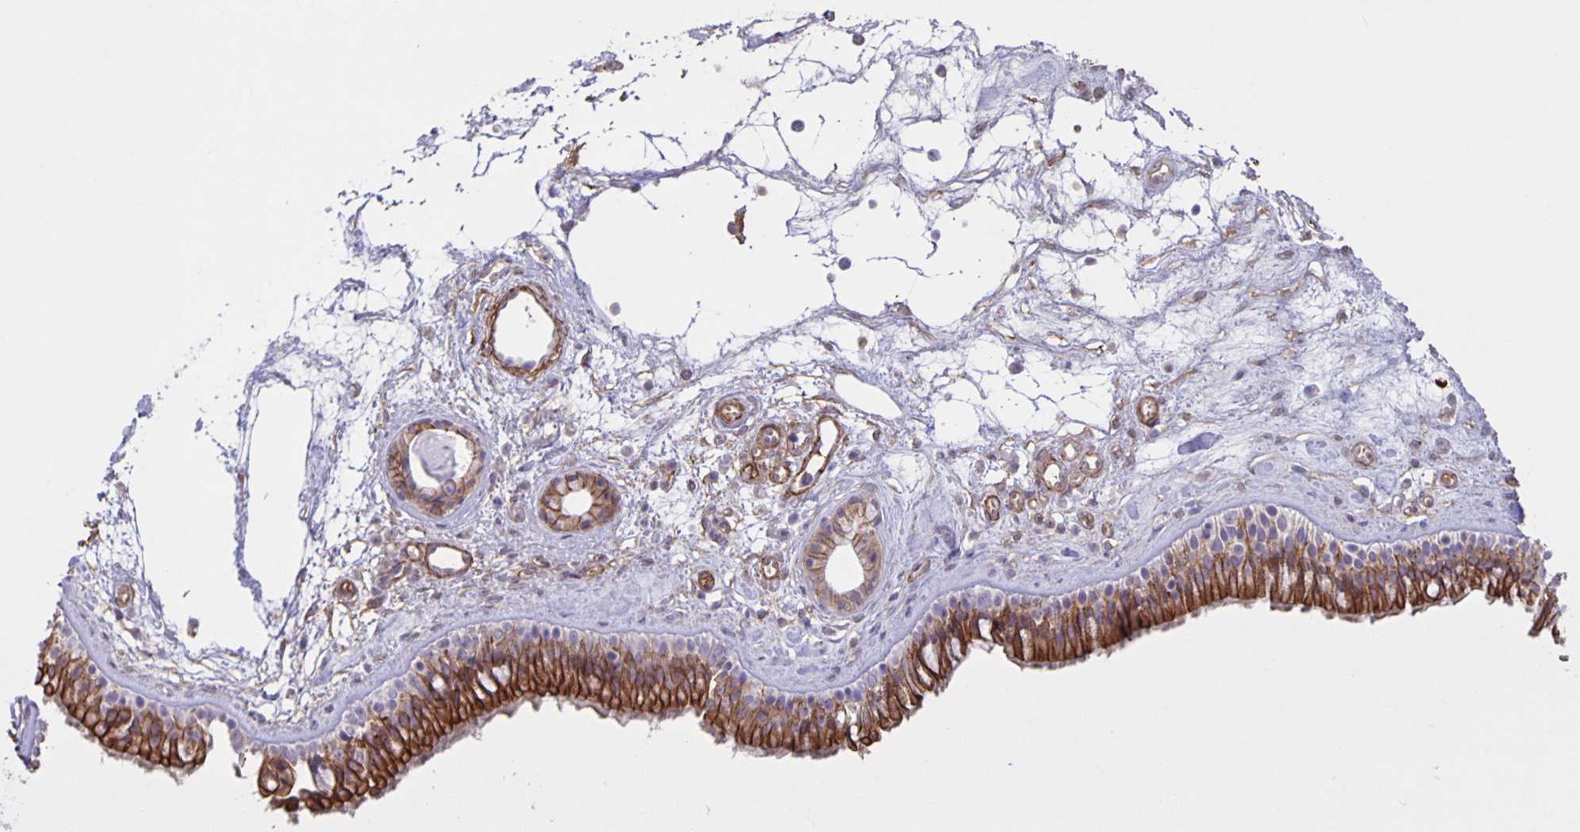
{"staining": {"intensity": "moderate", "quantity": "25%-75%", "location": "cytoplasmic/membranous"}, "tissue": "nasopharynx", "cell_type": "Respiratory epithelial cells", "image_type": "normal", "snomed": [{"axis": "morphology", "description": "Normal tissue, NOS"}, {"axis": "topography", "description": "Nasopharynx"}], "caption": "Immunohistochemistry (IHC) (DAB) staining of benign human nasopharynx displays moderate cytoplasmic/membranous protein expression in approximately 25%-75% of respiratory epithelial cells.", "gene": "SRCIN1", "patient": {"sex": "female", "age": 70}}